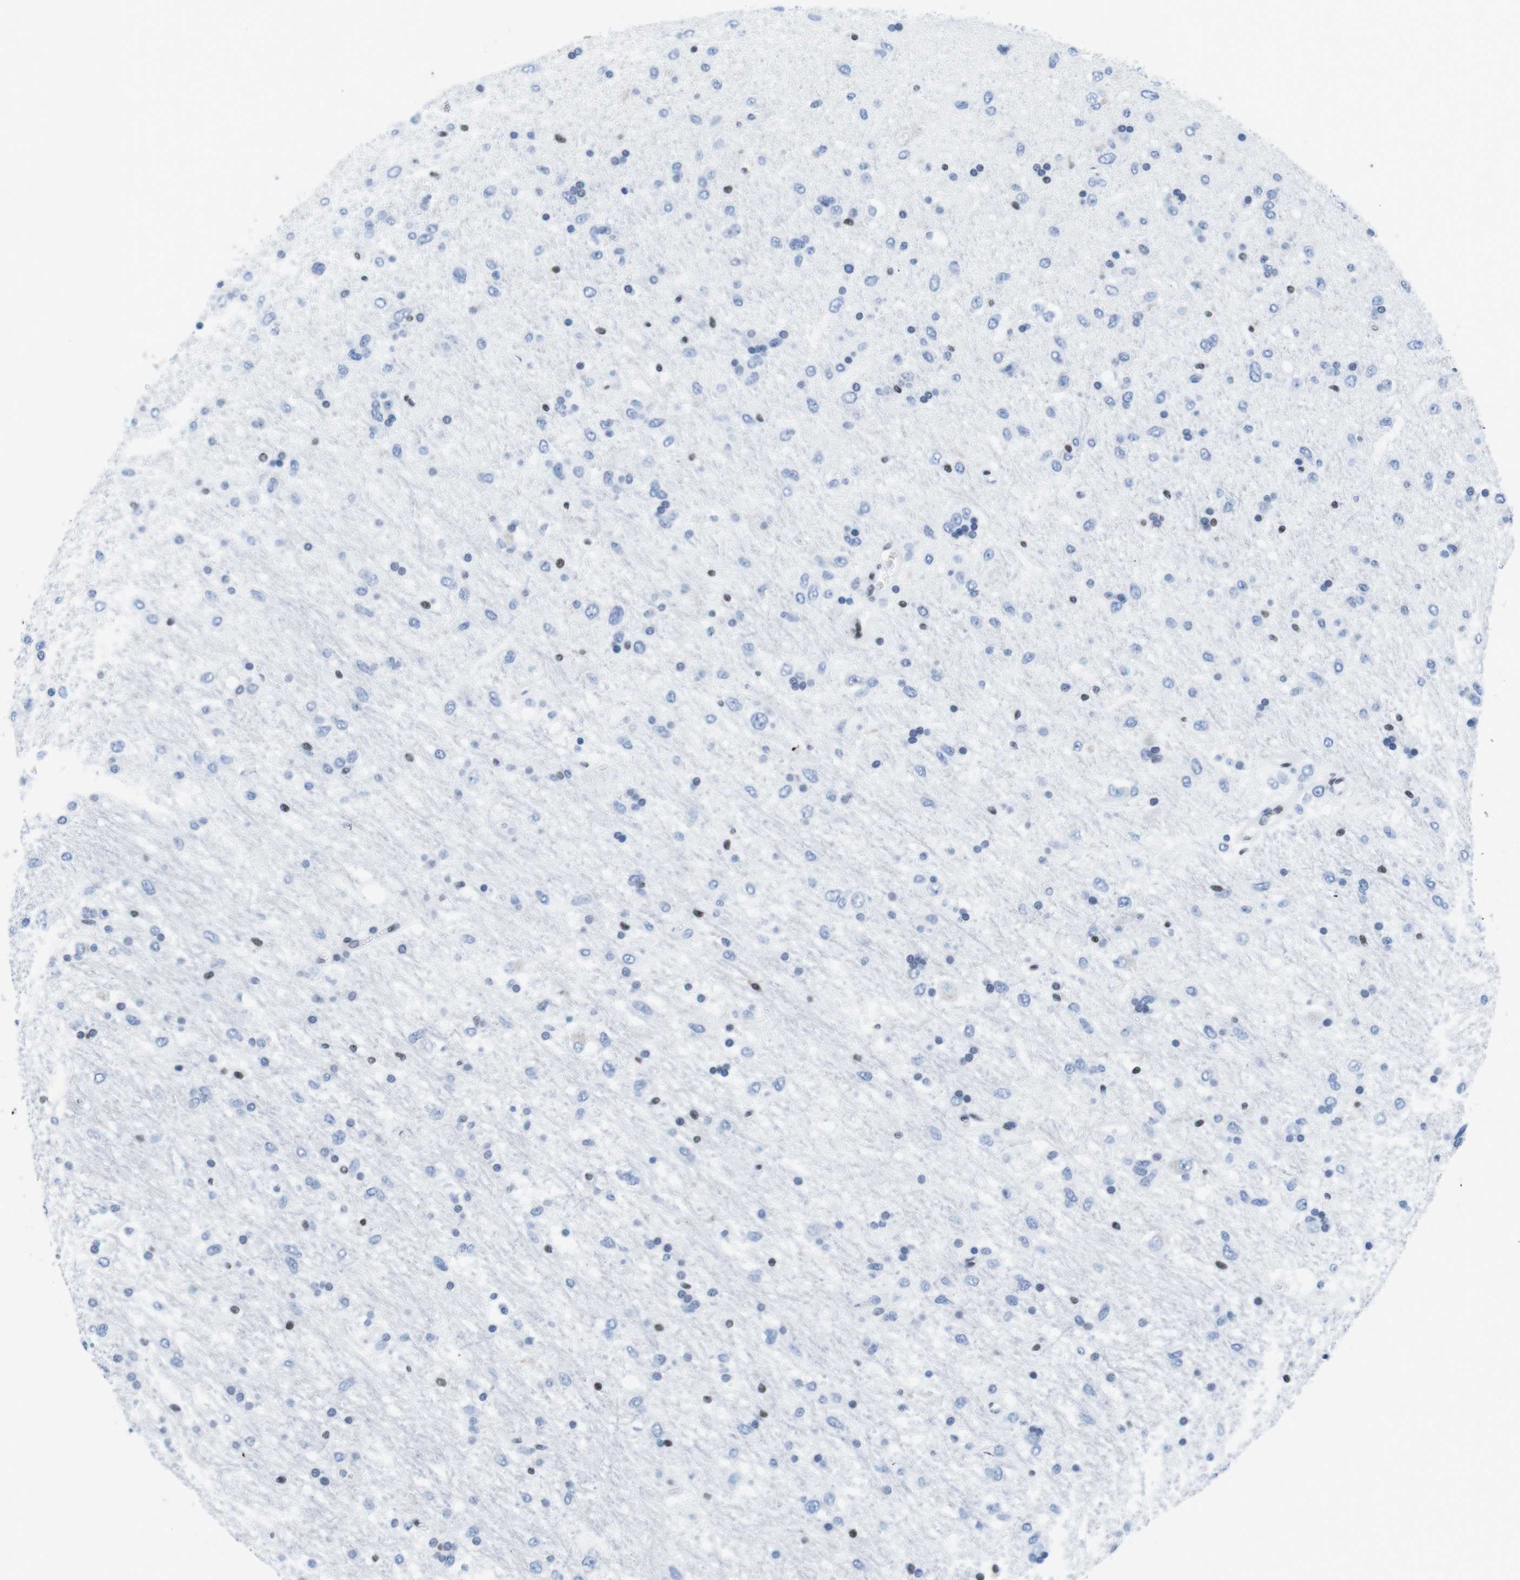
{"staining": {"intensity": "weak", "quantity": "<25%", "location": "nuclear"}, "tissue": "glioma", "cell_type": "Tumor cells", "image_type": "cancer", "snomed": [{"axis": "morphology", "description": "Glioma, malignant, Low grade"}, {"axis": "topography", "description": "Brain"}], "caption": "A micrograph of human glioma is negative for staining in tumor cells. Brightfield microscopy of immunohistochemistry stained with DAB (brown) and hematoxylin (blue), captured at high magnification.", "gene": "IFI16", "patient": {"sex": "male", "age": 77}}